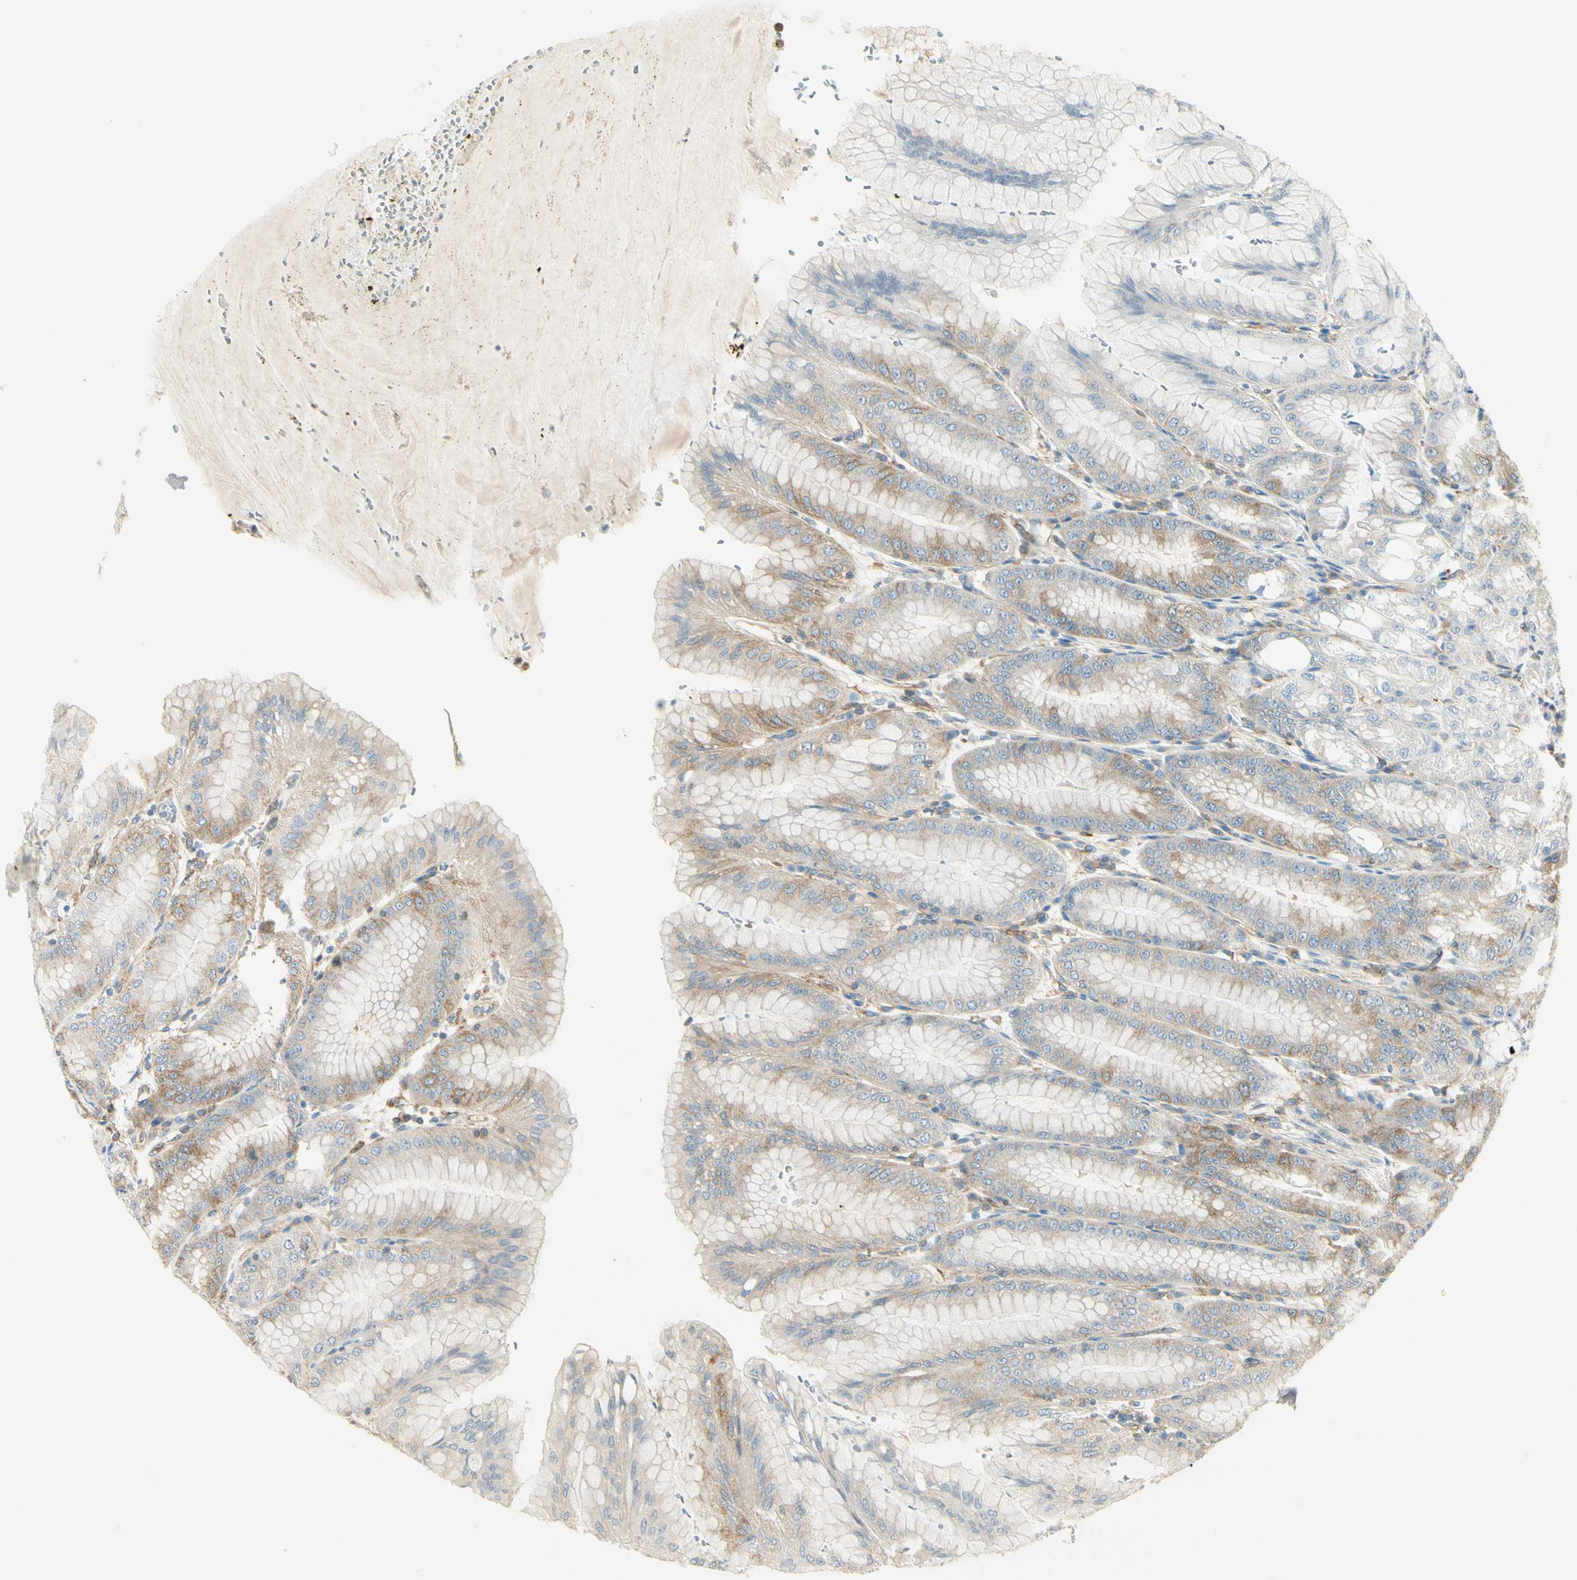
{"staining": {"intensity": "moderate", "quantity": ">75%", "location": "cytoplasmic/membranous"}, "tissue": "stomach", "cell_type": "Glandular cells", "image_type": "normal", "snomed": [{"axis": "morphology", "description": "Normal tissue, NOS"}, {"axis": "topography", "description": "Stomach, lower"}], "caption": "Protein analysis of normal stomach reveals moderate cytoplasmic/membranous positivity in about >75% of glandular cells. (Brightfield microscopy of DAB IHC at high magnification).", "gene": "AGFG1", "patient": {"sex": "male", "age": 71}}